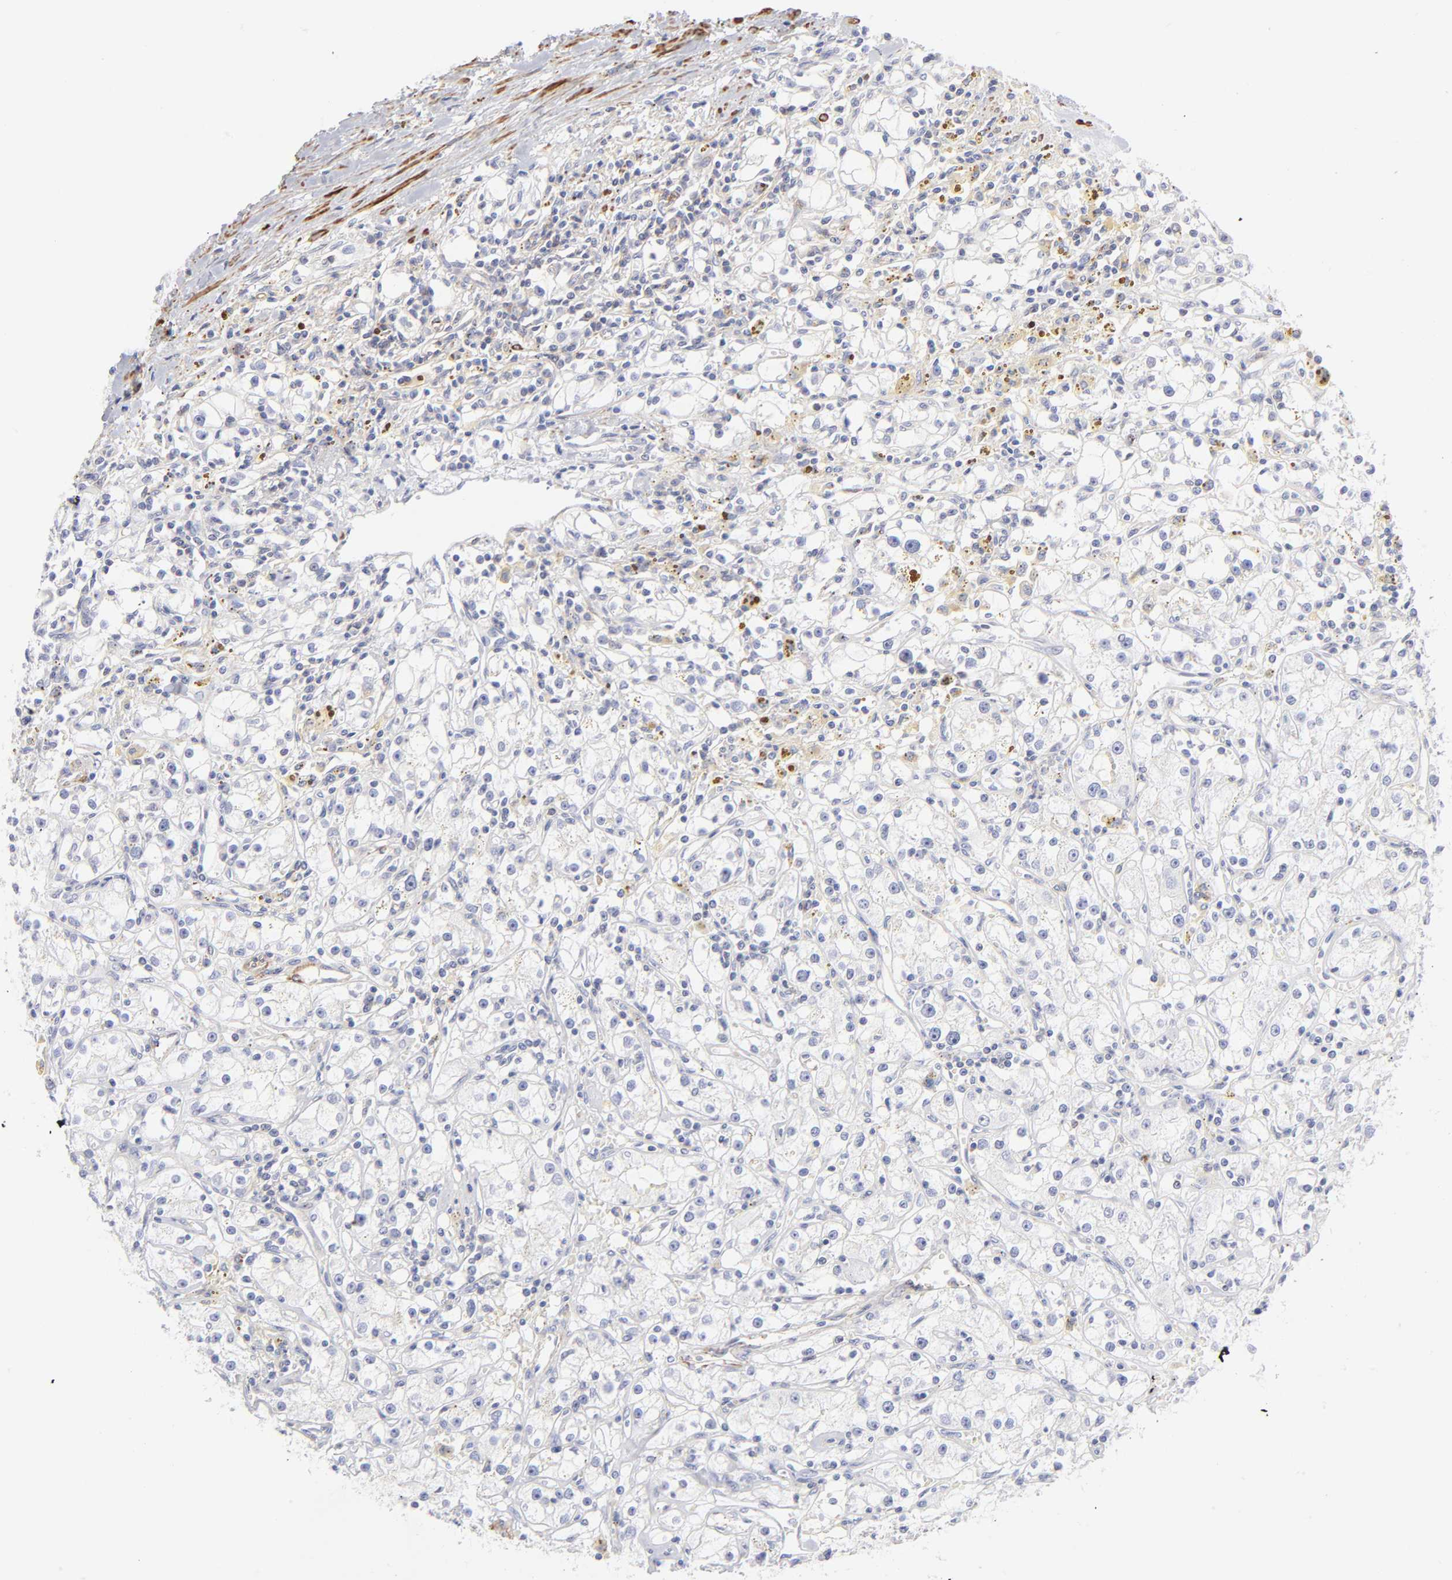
{"staining": {"intensity": "negative", "quantity": "none", "location": "none"}, "tissue": "renal cancer", "cell_type": "Tumor cells", "image_type": "cancer", "snomed": [{"axis": "morphology", "description": "Adenocarcinoma, NOS"}, {"axis": "topography", "description": "Kidney"}], "caption": "A photomicrograph of renal cancer (adenocarcinoma) stained for a protein shows no brown staining in tumor cells.", "gene": "ACTA2", "patient": {"sex": "male", "age": 56}}